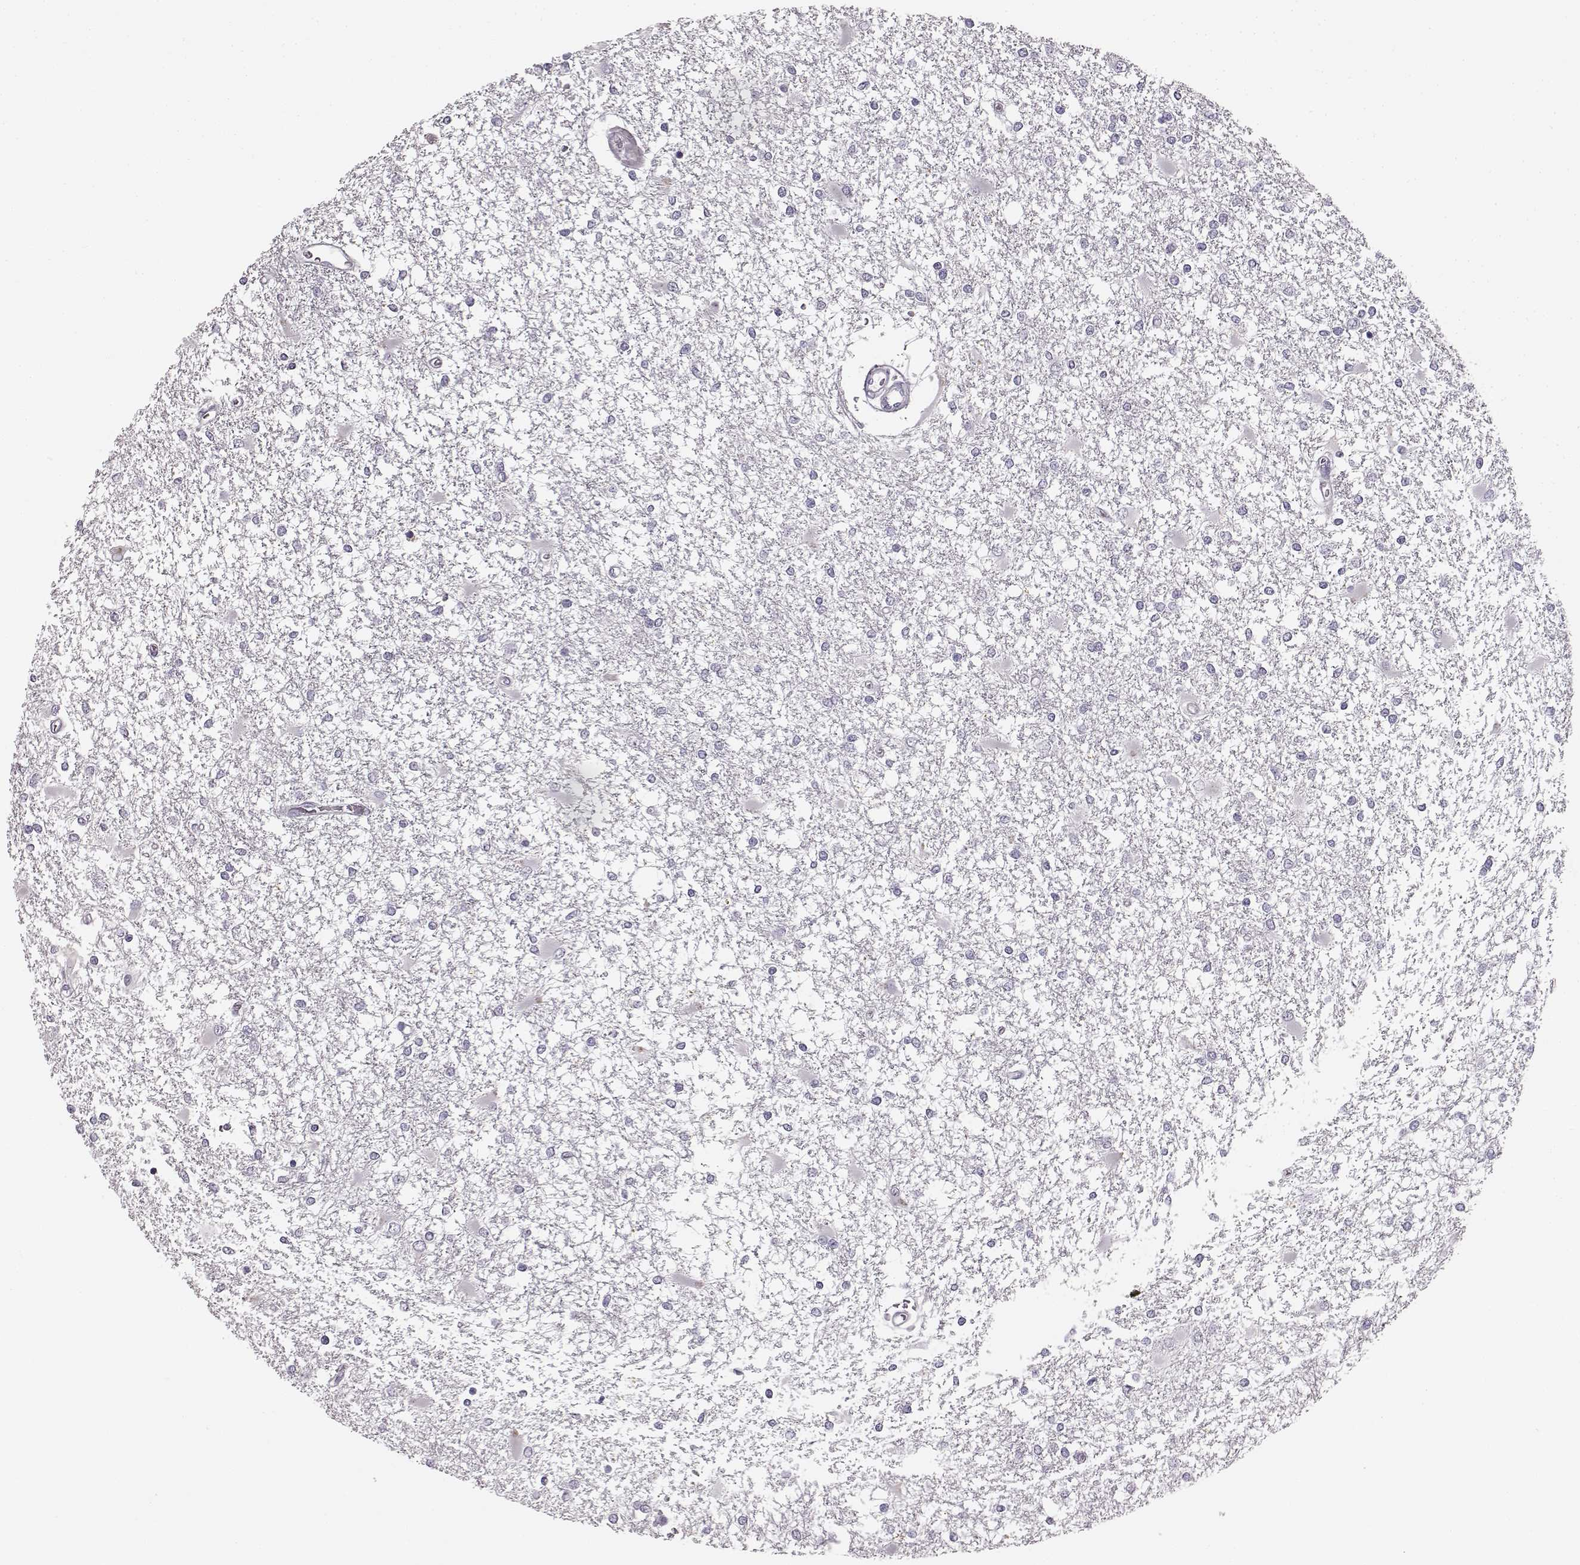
{"staining": {"intensity": "negative", "quantity": "none", "location": "none"}, "tissue": "glioma", "cell_type": "Tumor cells", "image_type": "cancer", "snomed": [{"axis": "morphology", "description": "Glioma, malignant, High grade"}, {"axis": "topography", "description": "Cerebral cortex"}], "caption": "High power microscopy histopathology image of an immunohistochemistry image of high-grade glioma (malignant), revealing no significant positivity in tumor cells.", "gene": "KIAA0319", "patient": {"sex": "male", "age": 79}}